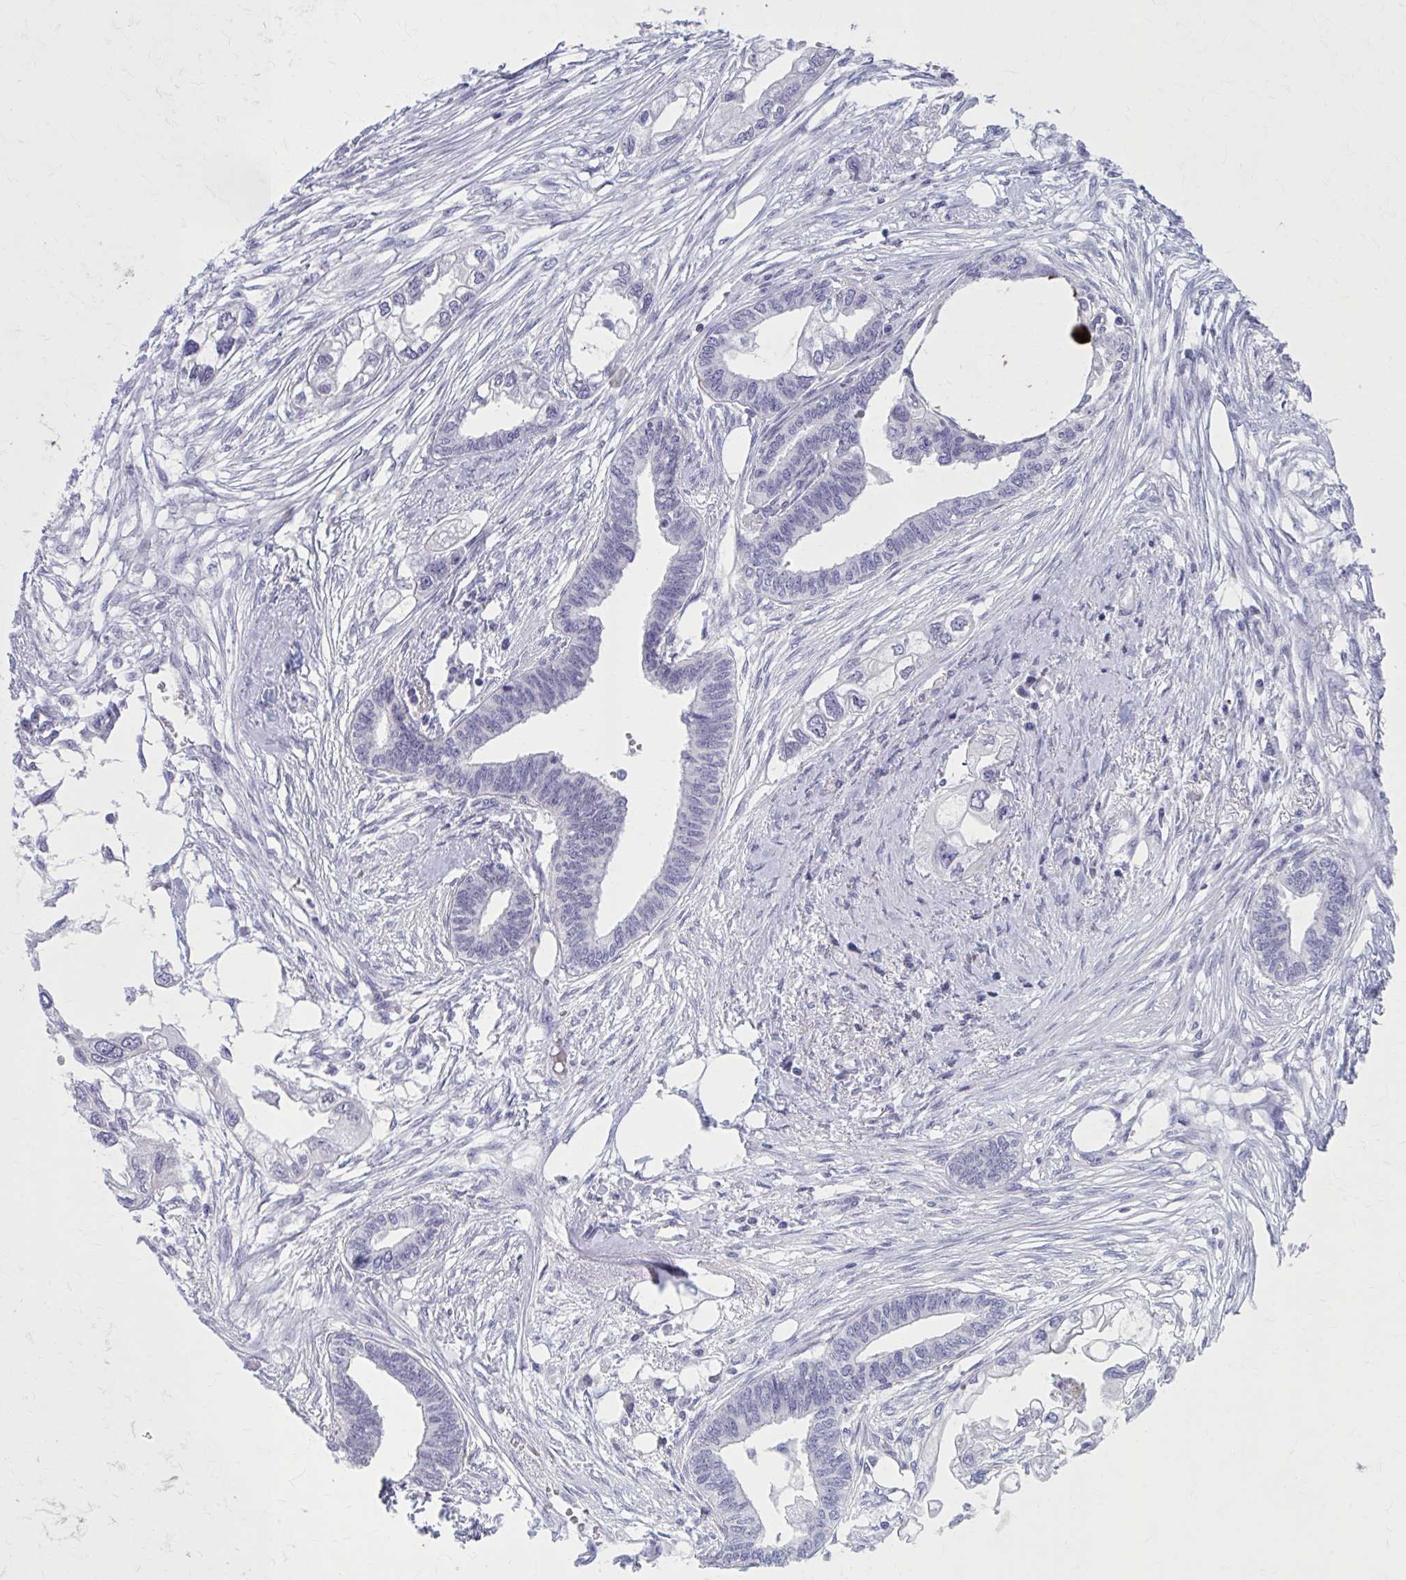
{"staining": {"intensity": "negative", "quantity": "none", "location": "none"}, "tissue": "endometrial cancer", "cell_type": "Tumor cells", "image_type": "cancer", "snomed": [{"axis": "morphology", "description": "Adenocarcinoma, NOS"}, {"axis": "morphology", "description": "Adenocarcinoma, metastatic, NOS"}, {"axis": "topography", "description": "Adipose tissue"}, {"axis": "topography", "description": "Endometrium"}], "caption": "The immunohistochemistry photomicrograph has no significant expression in tumor cells of endometrial adenocarcinoma tissue.", "gene": "CCDC105", "patient": {"sex": "female", "age": 67}}